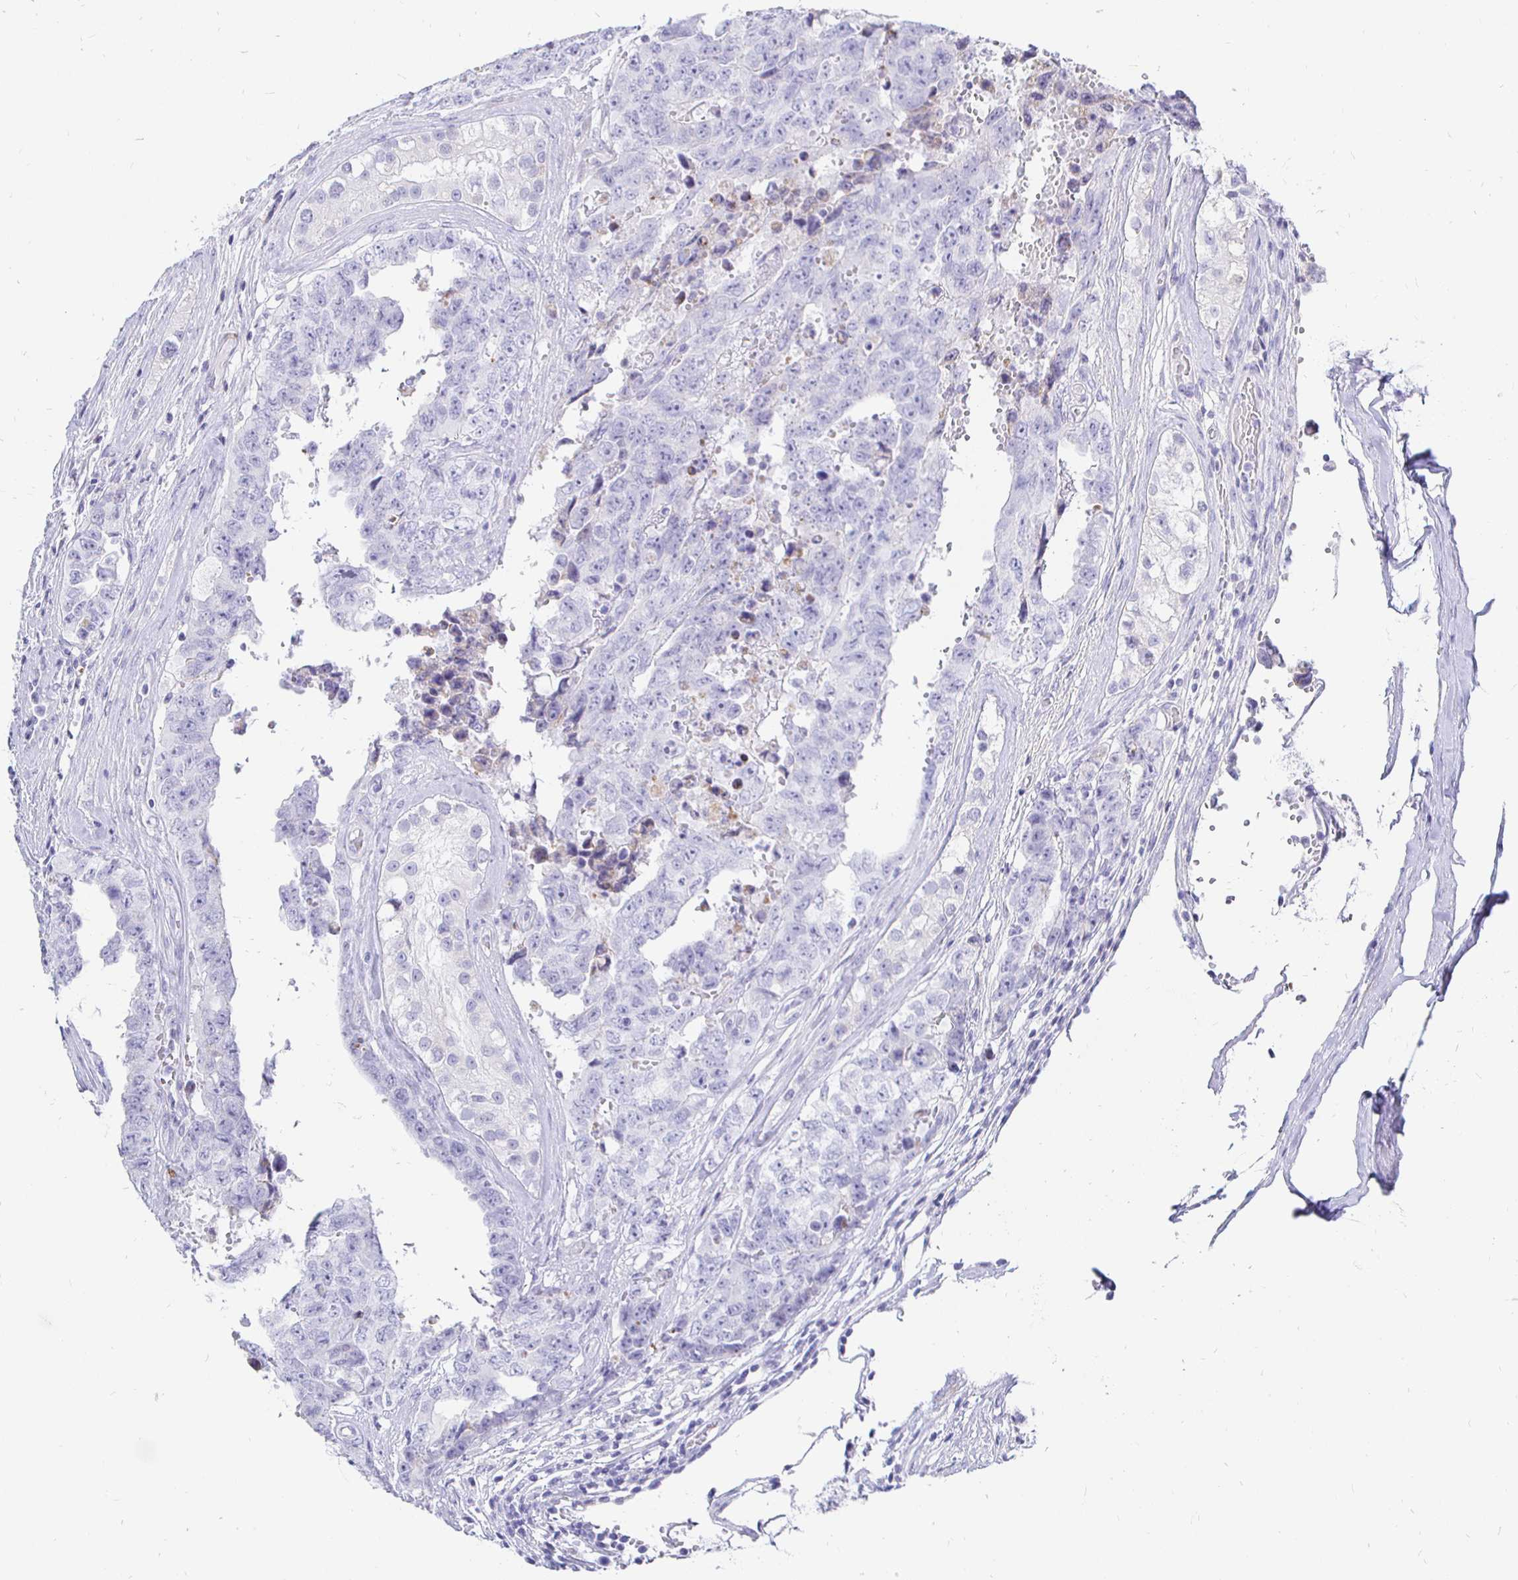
{"staining": {"intensity": "negative", "quantity": "none", "location": "none"}, "tissue": "testis cancer", "cell_type": "Tumor cells", "image_type": "cancer", "snomed": [{"axis": "morphology", "description": "Normal tissue, NOS"}, {"axis": "morphology", "description": "Carcinoma, Embryonal, NOS"}, {"axis": "topography", "description": "Testis"}, {"axis": "topography", "description": "Epididymis"}], "caption": "Tumor cells show no significant protein positivity in embryonal carcinoma (testis).", "gene": "CR2", "patient": {"sex": "male", "age": 25}}